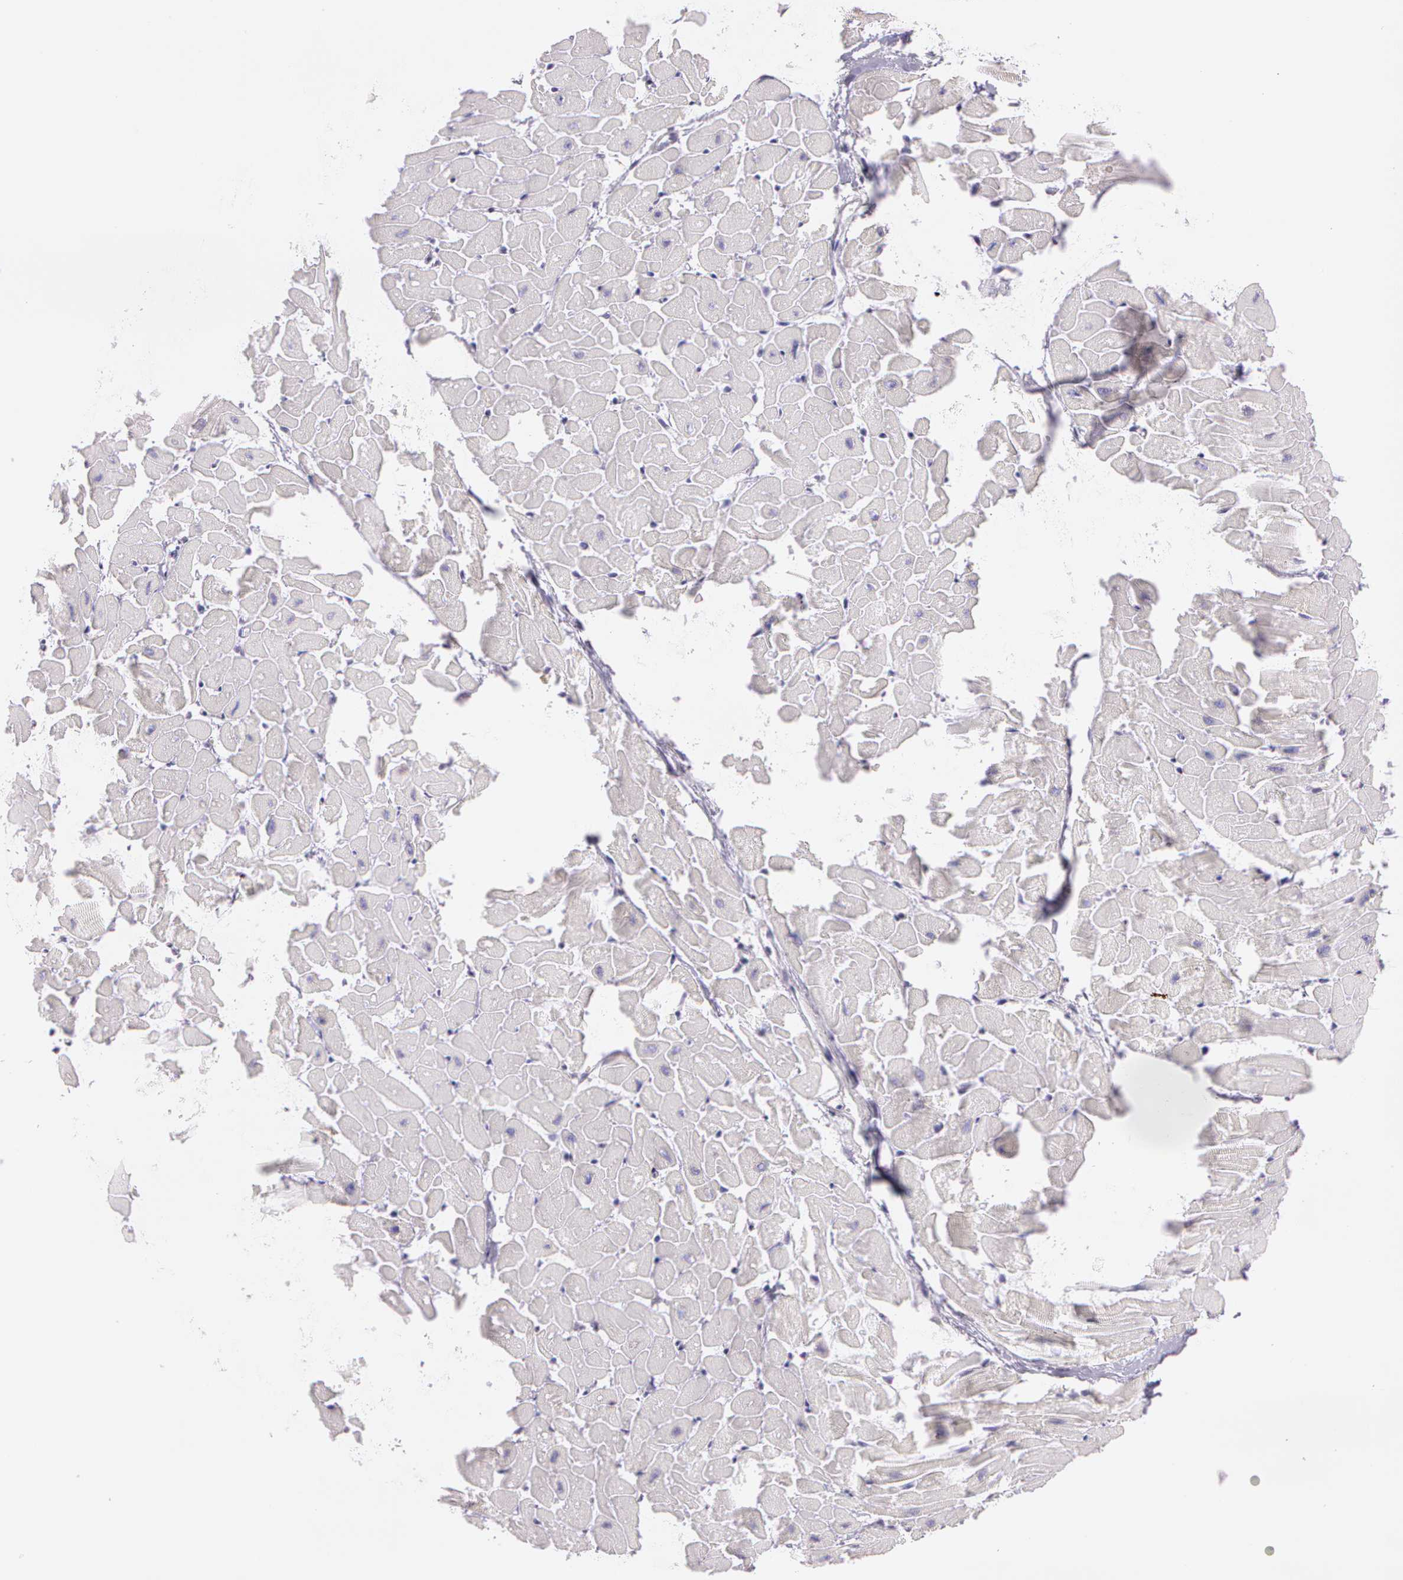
{"staining": {"intensity": "negative", "quantity": "none", "location": "none"}, "tissue": "heart muscle", "cell_type": "Cardiomyocytes", "image_type": "normal", "snomed": [{"axis": "morphology", "description": "Normal tissue, NOS"}, {"axis": "topography", "description": "Heart"}], "caption": "DAB immunohistochemical staining of benign heart muscle shows no significant staining in cardiomyocytes.", "gene": "OTC", "patient": {"sex": "female", "age": 19}}